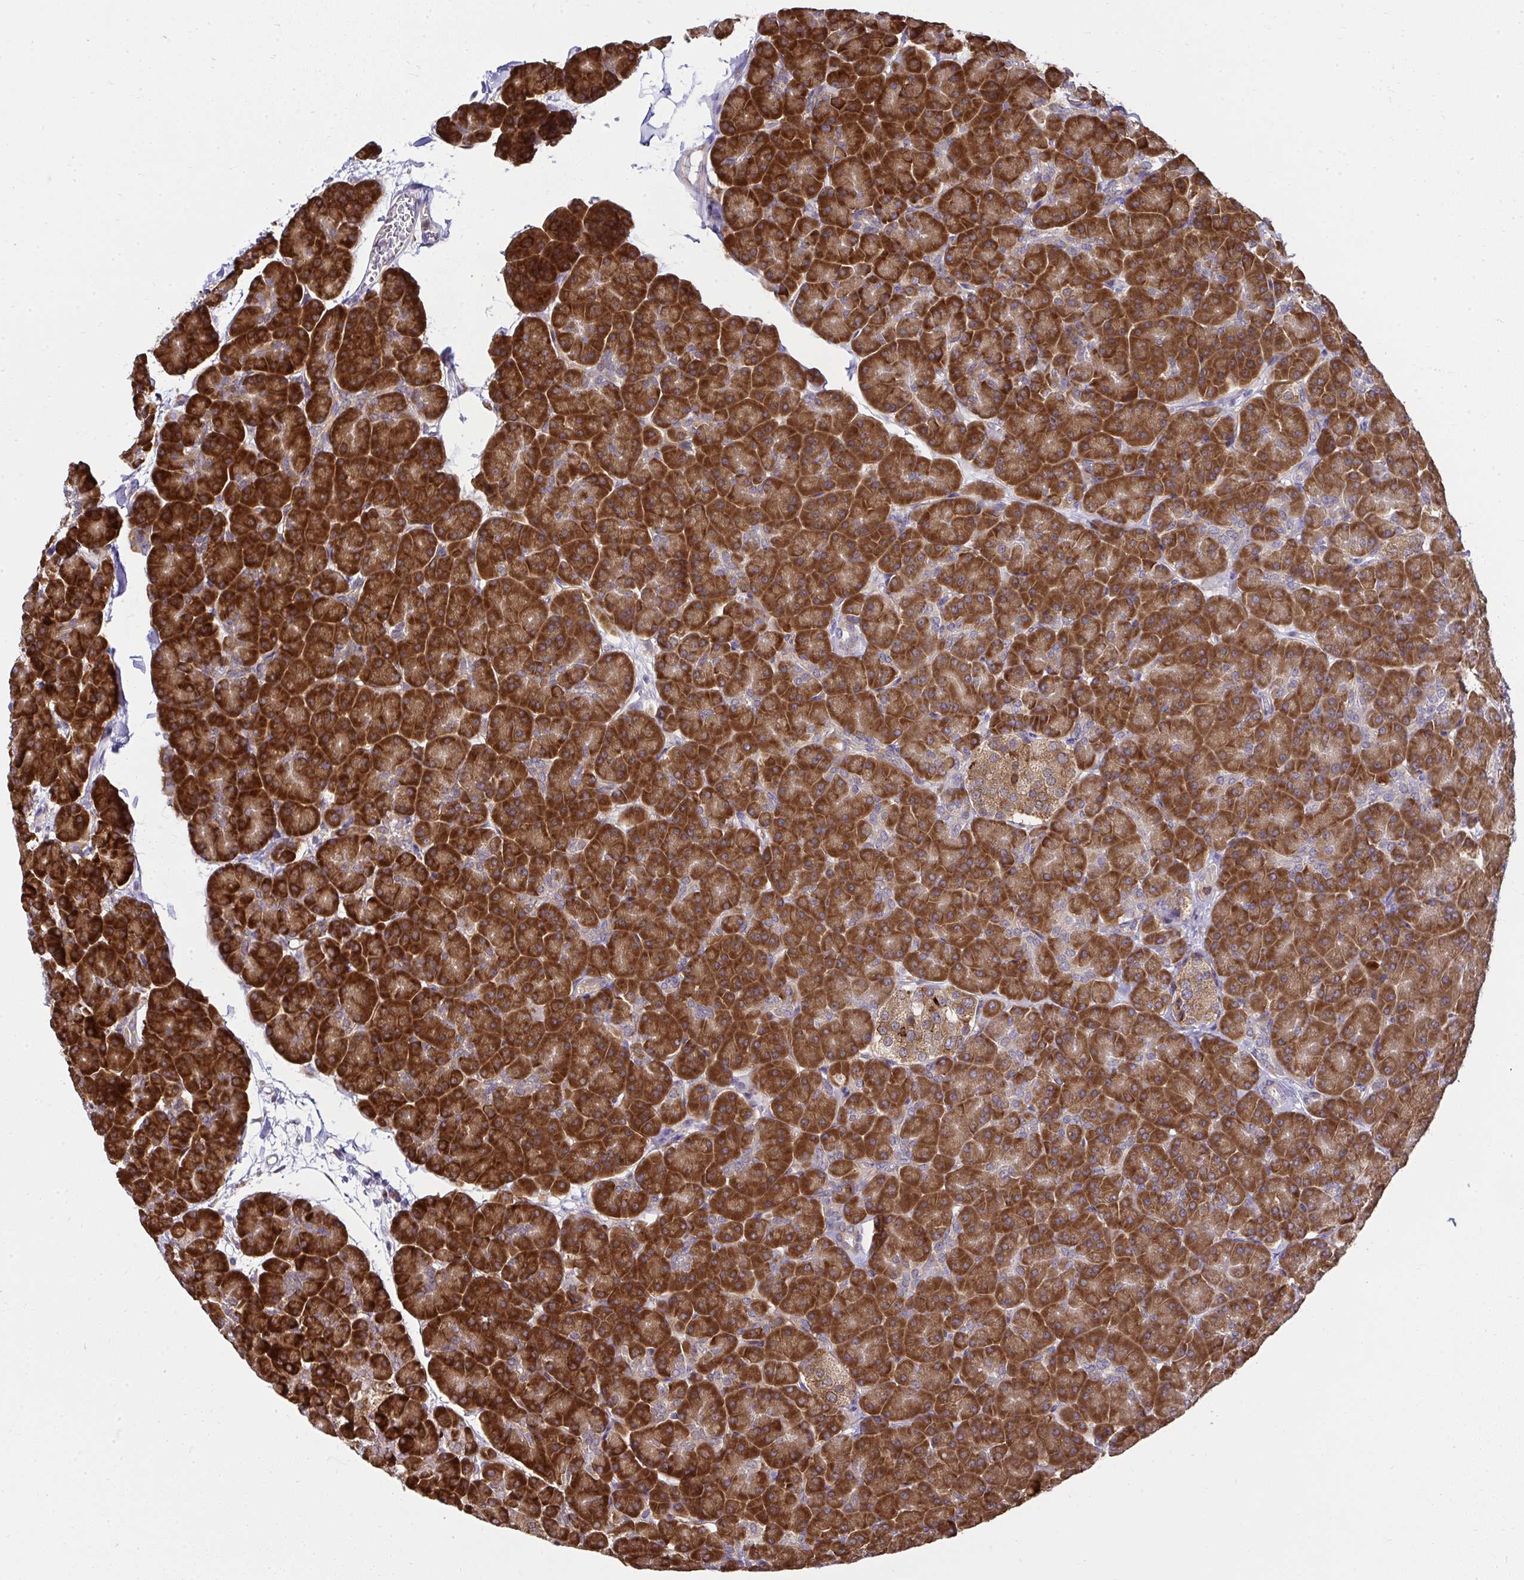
{"staining": {"intensity": "strong", "quantity": ">75%", "location": "cytoplasmic/membranous"}, "tissue": "pancreas", "cell_type": "Exocrine glandular cells", "image_type": "normal", "snomed": [{"axis": "morphology", "description": "Normal tissue, NOS"}, {"axis": "topography", "description": "Pancreas"}, {"axis": "topography", "description": "Peripheral nerve tissue"}], "caption": "Immunohistochemical staining of normal pancreas exhibits high levels of strong cytoplasmic/membranous expression in approximately >75% of exocrine glandular cells.", "gene": "RPS7", "patient": {"sex": "male", "age": 54}}